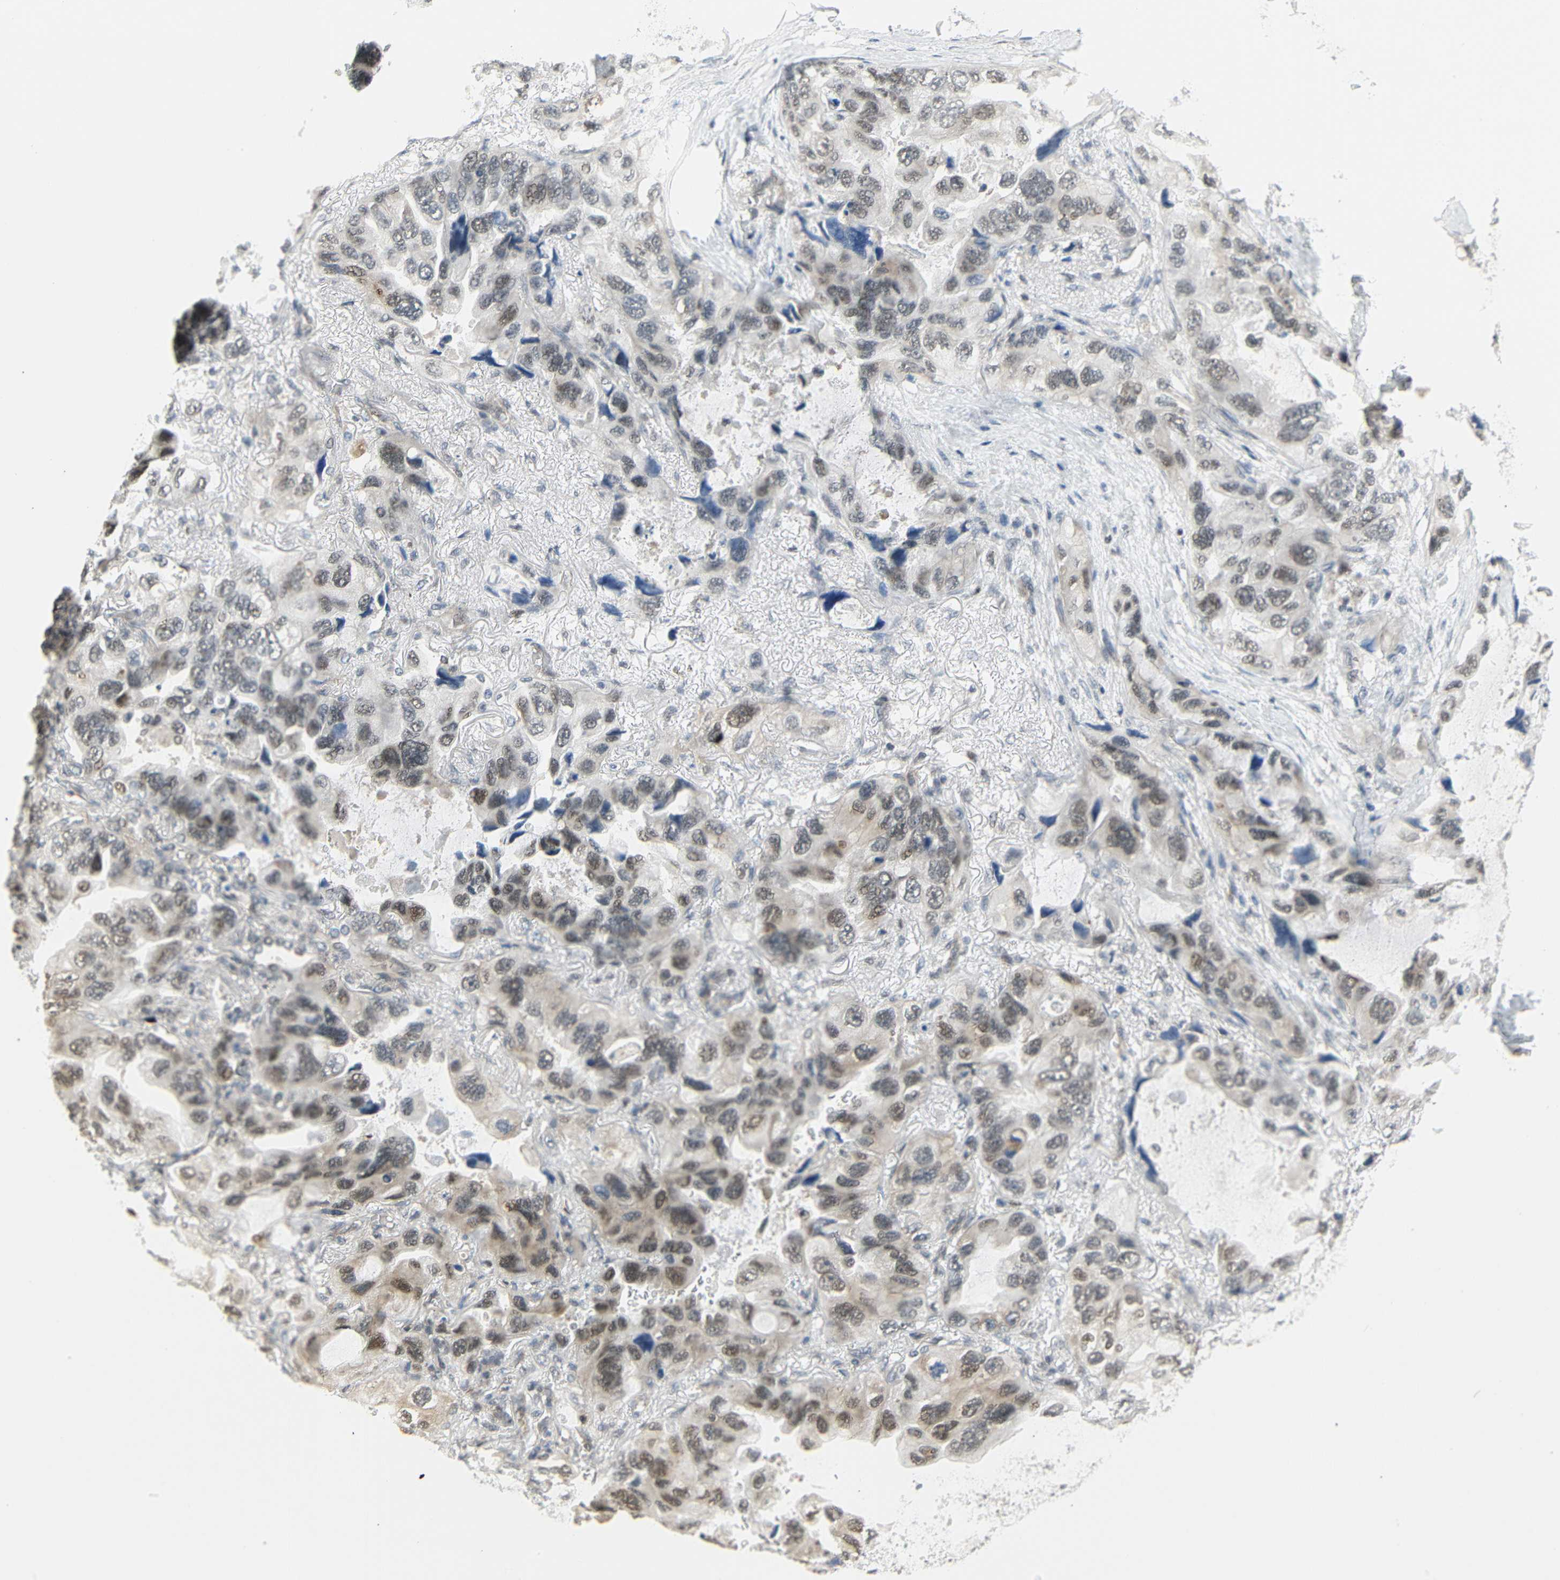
{"staining": {"intensity": "moderate", "quantity": "25%-75%", "location": "cytoplasmic/membranous,nuclear"}, "tissue": "lung cancer", "cell_type": "Tumor cells", "image_type": "cancer", "snomed": [{"axis": "morphology", "description": "Squamous cell carcinoma, NOS"}, {"axis": "topography", "description": "Lung"}], "caption": "High-magnification brightfield microscopy of lung squamous cell carcinoma stained with DAB (3,3'-diaminobenzidine) (brown) and counterstained with hematoxylin (blue). tumor cells exhibit moderate cytoplasmic/membranous and nuclear positivity is identified in approximately25%-75% of cells. The staining is performed using DAB brown chromogen to label protein expression. The nuclei are counter-stained blue using hematoxylin.", "gene": "IMPG2", "patient": {"sex": "female", "age": 73}}